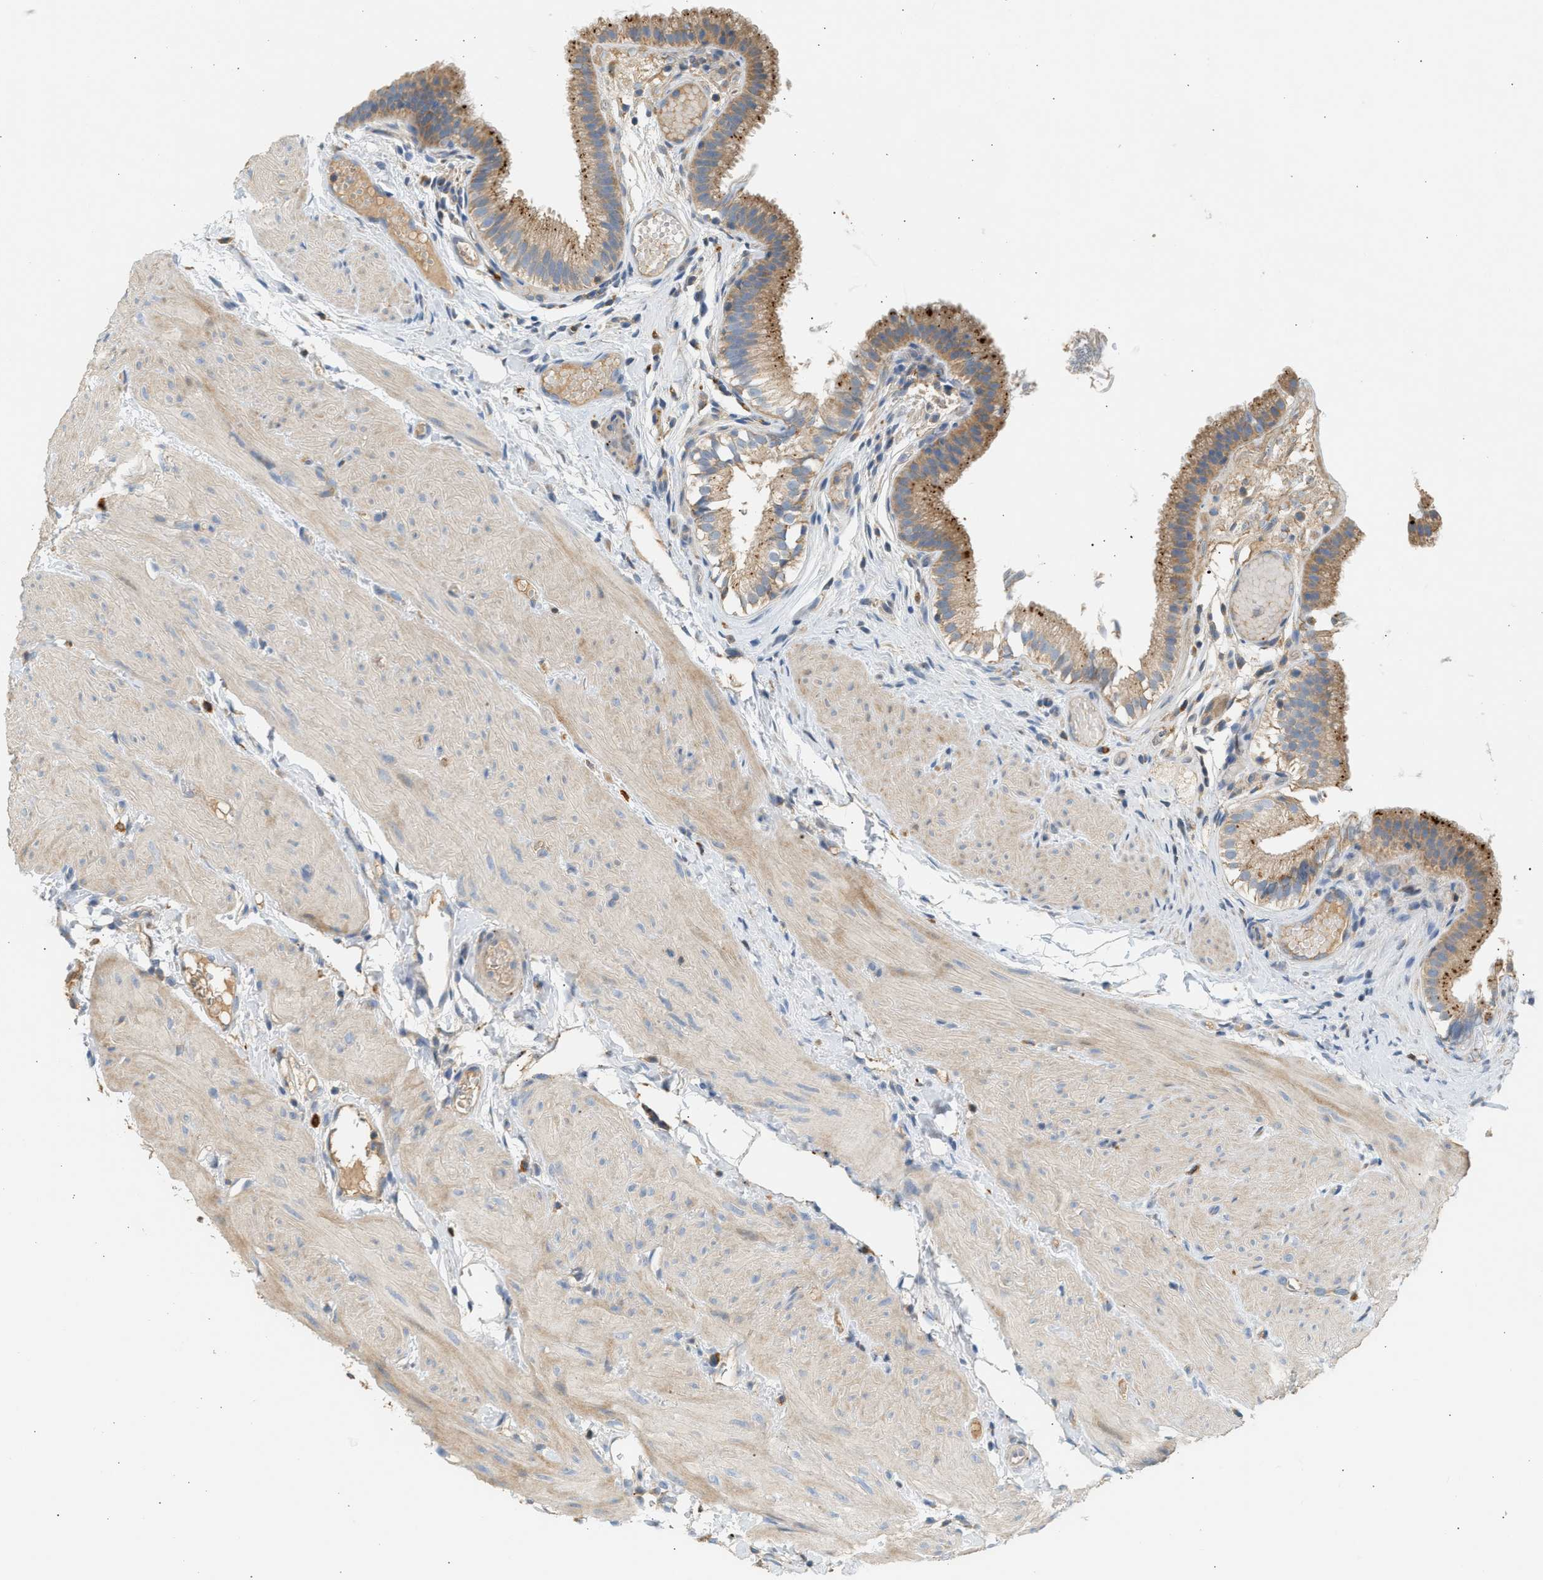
{"staining": {"intensity": "strong", "quantity": ">75%", "location": "cytoplasmic/membranous"}, "tissue": "gallbladder", "cell_type": "Glandular cells", "image_type": "normal", "snomed": [{"axis": "morphology", "description": "Normal tissue, NOS"}, {"axis": "topography", "description": "Gallbladder"}], "caption": "Immunohistochemistry (IHC) (DAB (3,3'-diaminobenzidine)) staining of normal gallbladder displays strong cytoplasmic/membranous protein positivity in about >75% of glandular cells. The protein is stained brown, and the nuclei are stained in blue (DAB IHC with brightfield microscopy, high magnification).", "gene": "ENTHD1", "patient": {"sex": "female", "age": 26}}